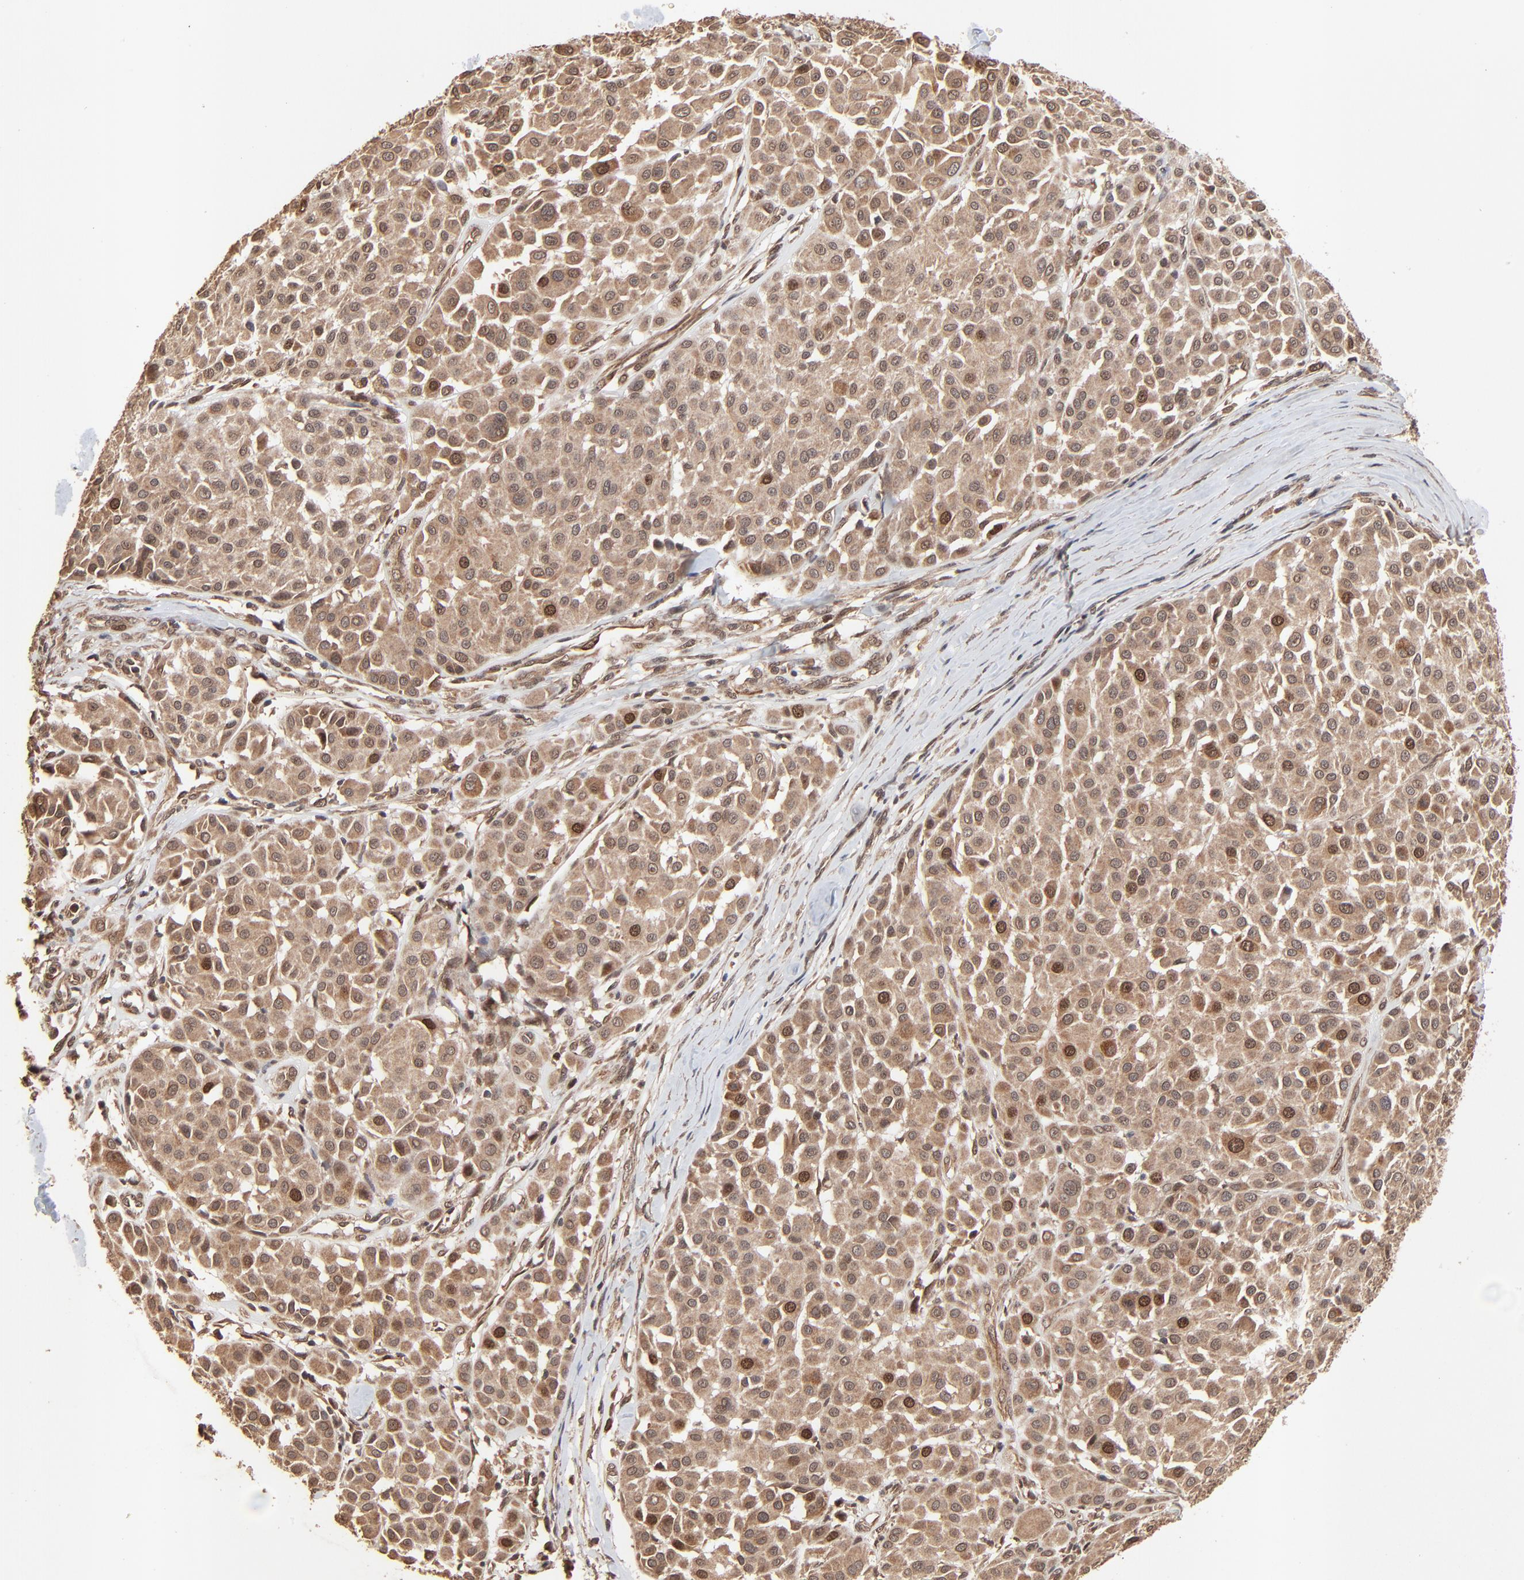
{"staining": {"intensity": "strong", "quantity": "<25%", "location": "cytoplasmic/membranous,nuclear"}, "tissue": "melanoma", "cell_type": "Tumor cells", "image_type": "cancer", "snomed": [{"axis": "morphology", "description": "Malignant melanoma, Metastatic site"}, {"axis": "topography", "description": "Soft tissue"}], "caption": "A photomicrograph of melanoma stained for a protein shows strong cytoplasmic/membranous and nuclear brown staining in tumor cells. (DAB (3,3'-diaminobenzidine) IHC, brown staining for protein, blue staining for nuclei).", "gene": "FAM227A", "patient": {"sex": "male", "age": 41}}